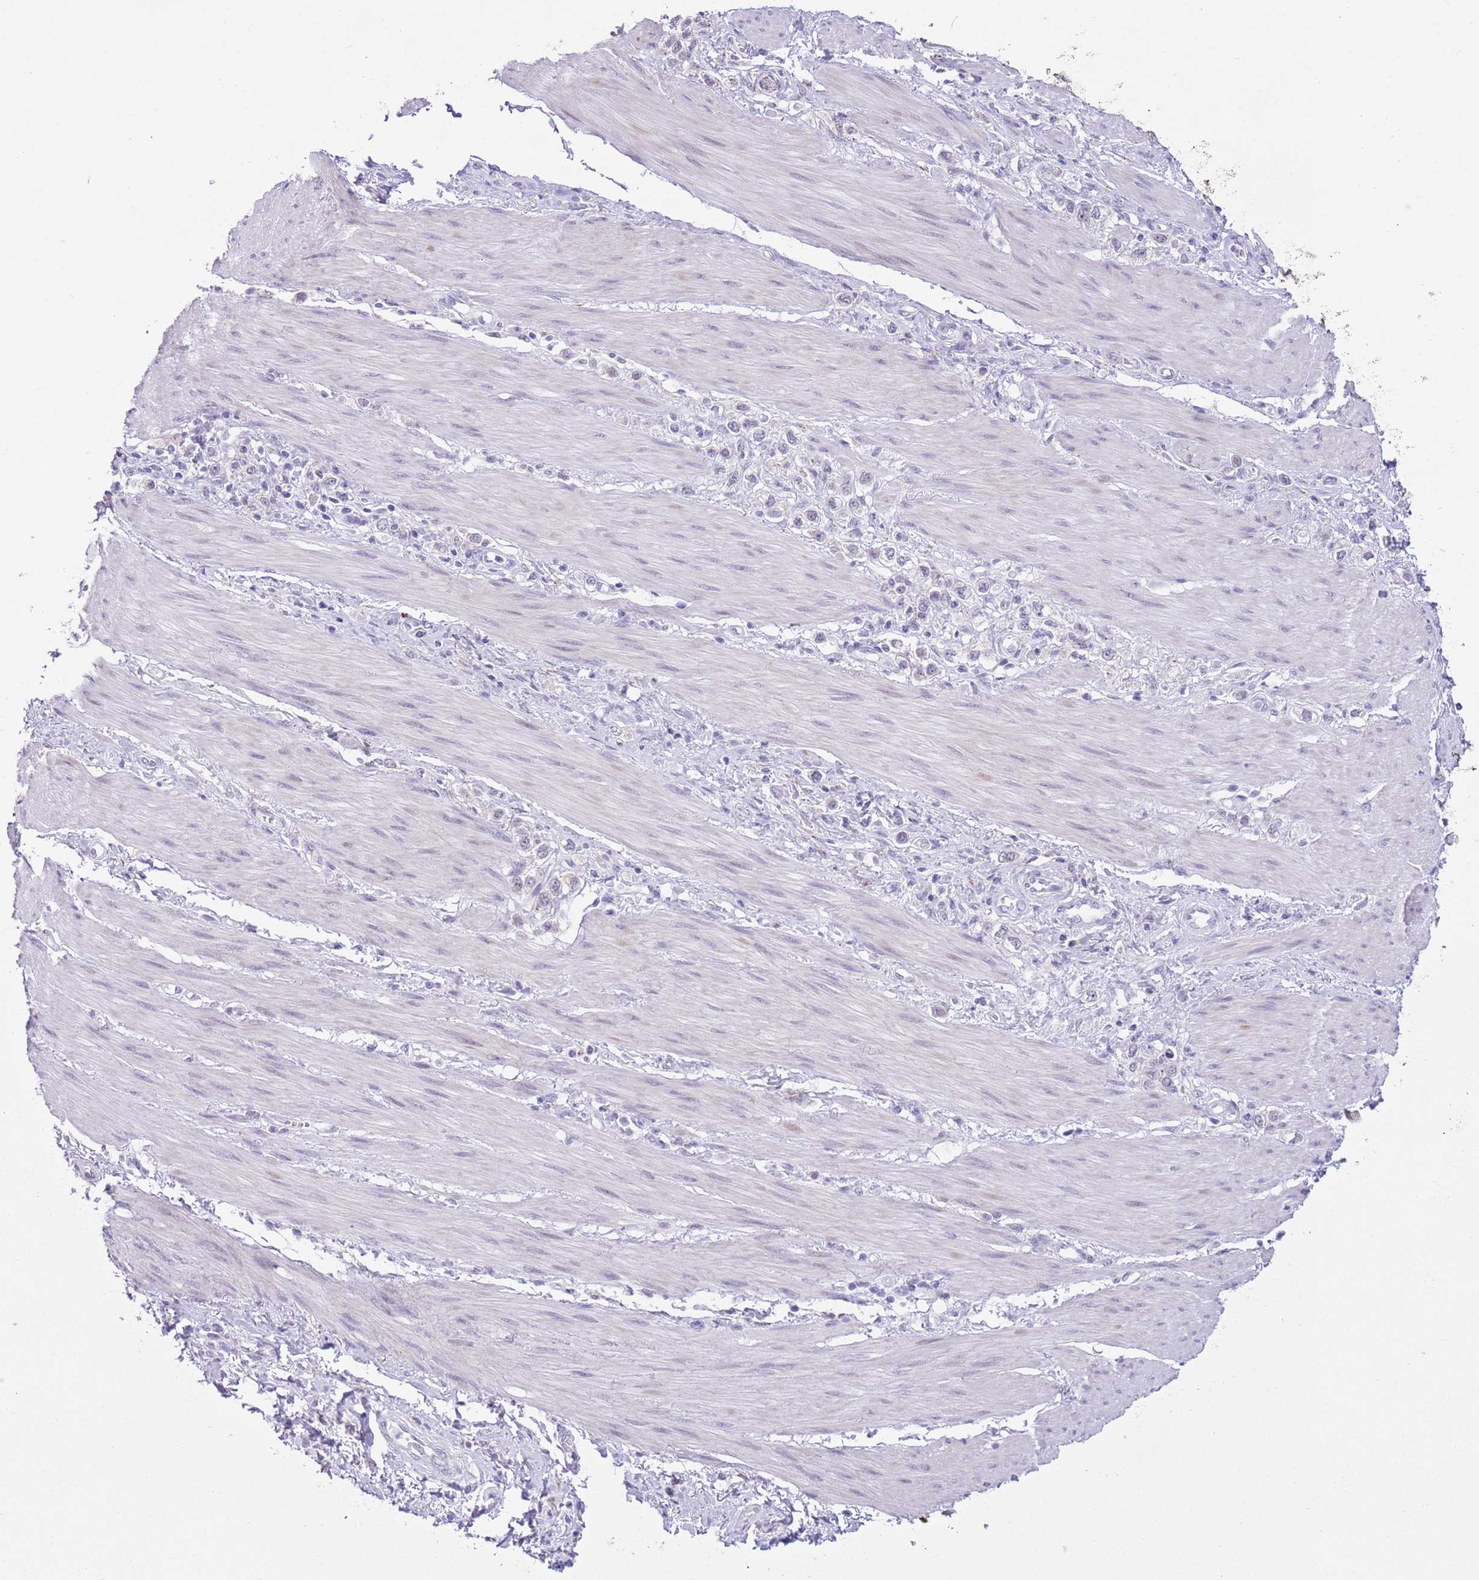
{"staining": {"intensity": "negative", "quantity": "none", "location": "none"}, "tissue": "stomach cancer", "cell_type": "Tumor cells", "image_type": "cancer", "snomed": [{"axis": "morphology", "description": "Adenocarcinoma, NOS"}, {"axis": "topography", "description": "Stomach"}], "caption": "Tumor cells show no significant protein positivity in adenocarcinoma (stomach).", "gene": "ZNF576", "patient": {"sex": "female", "age": 65}}